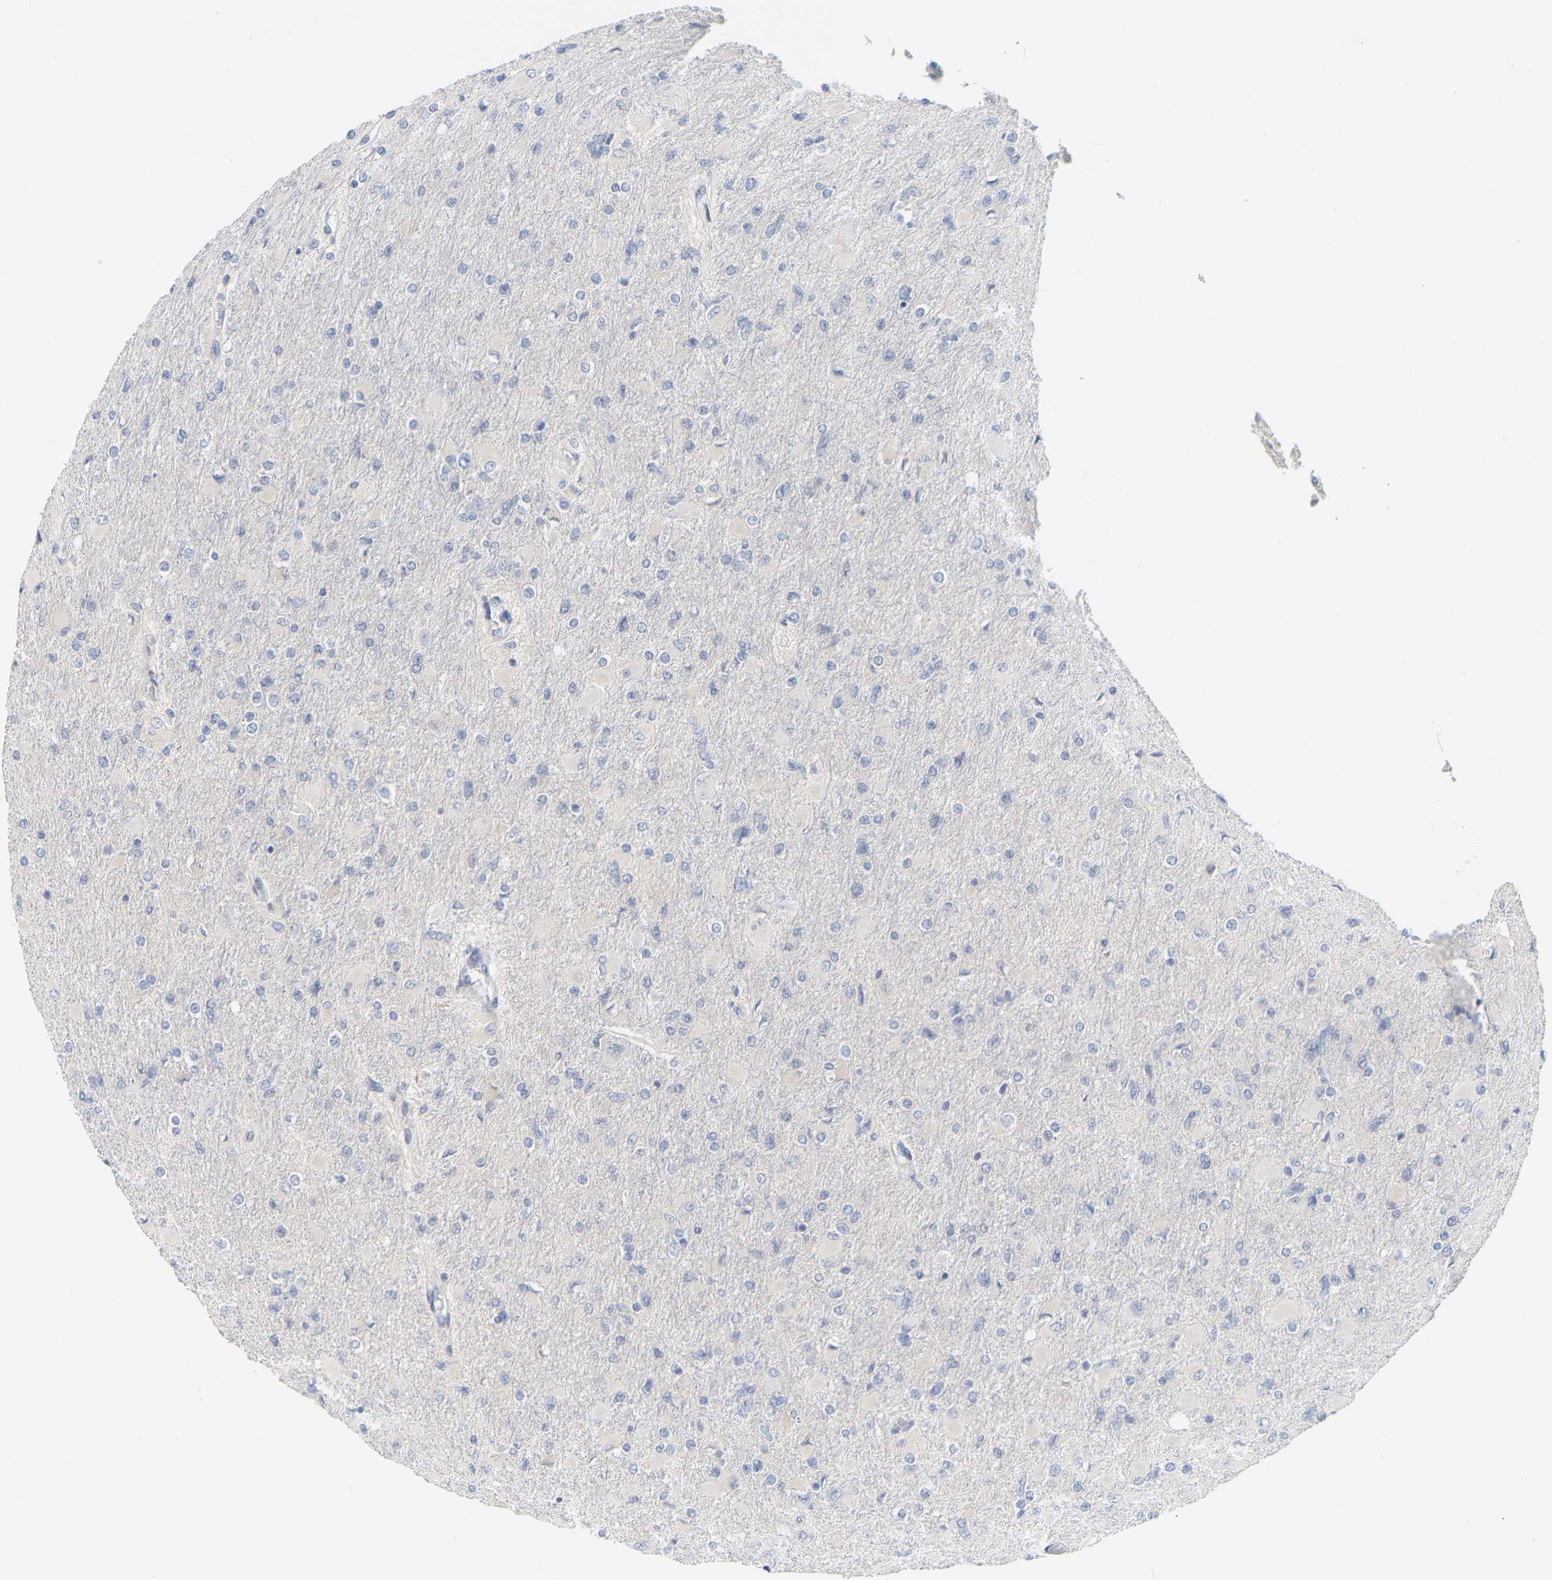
{"staining": {"intensity": "negative", "quantity": "none", "location": "none"}, "tissue": "glioma", "cell_type": "Tumor cells", "image_type": "cancer", "snomed": [{"axis": "morphology", "description": "Glioma, malignant, High grade"}, {"axis": "topography", "description": "Cerebral cortex"}], "caption": "This micrograph is of glioma stained with immunohistochemistry to label a protein in brown with the nuclei are counter-stained blue. There is no positivity in tumor cells. (Stains: DAB immunohistochemistry with hematoxylin counter stain, Microscopy: brightfield microscopy at high magnification).", "gene": "KRT76", "patient": {"sex": "female", "age": 36}}